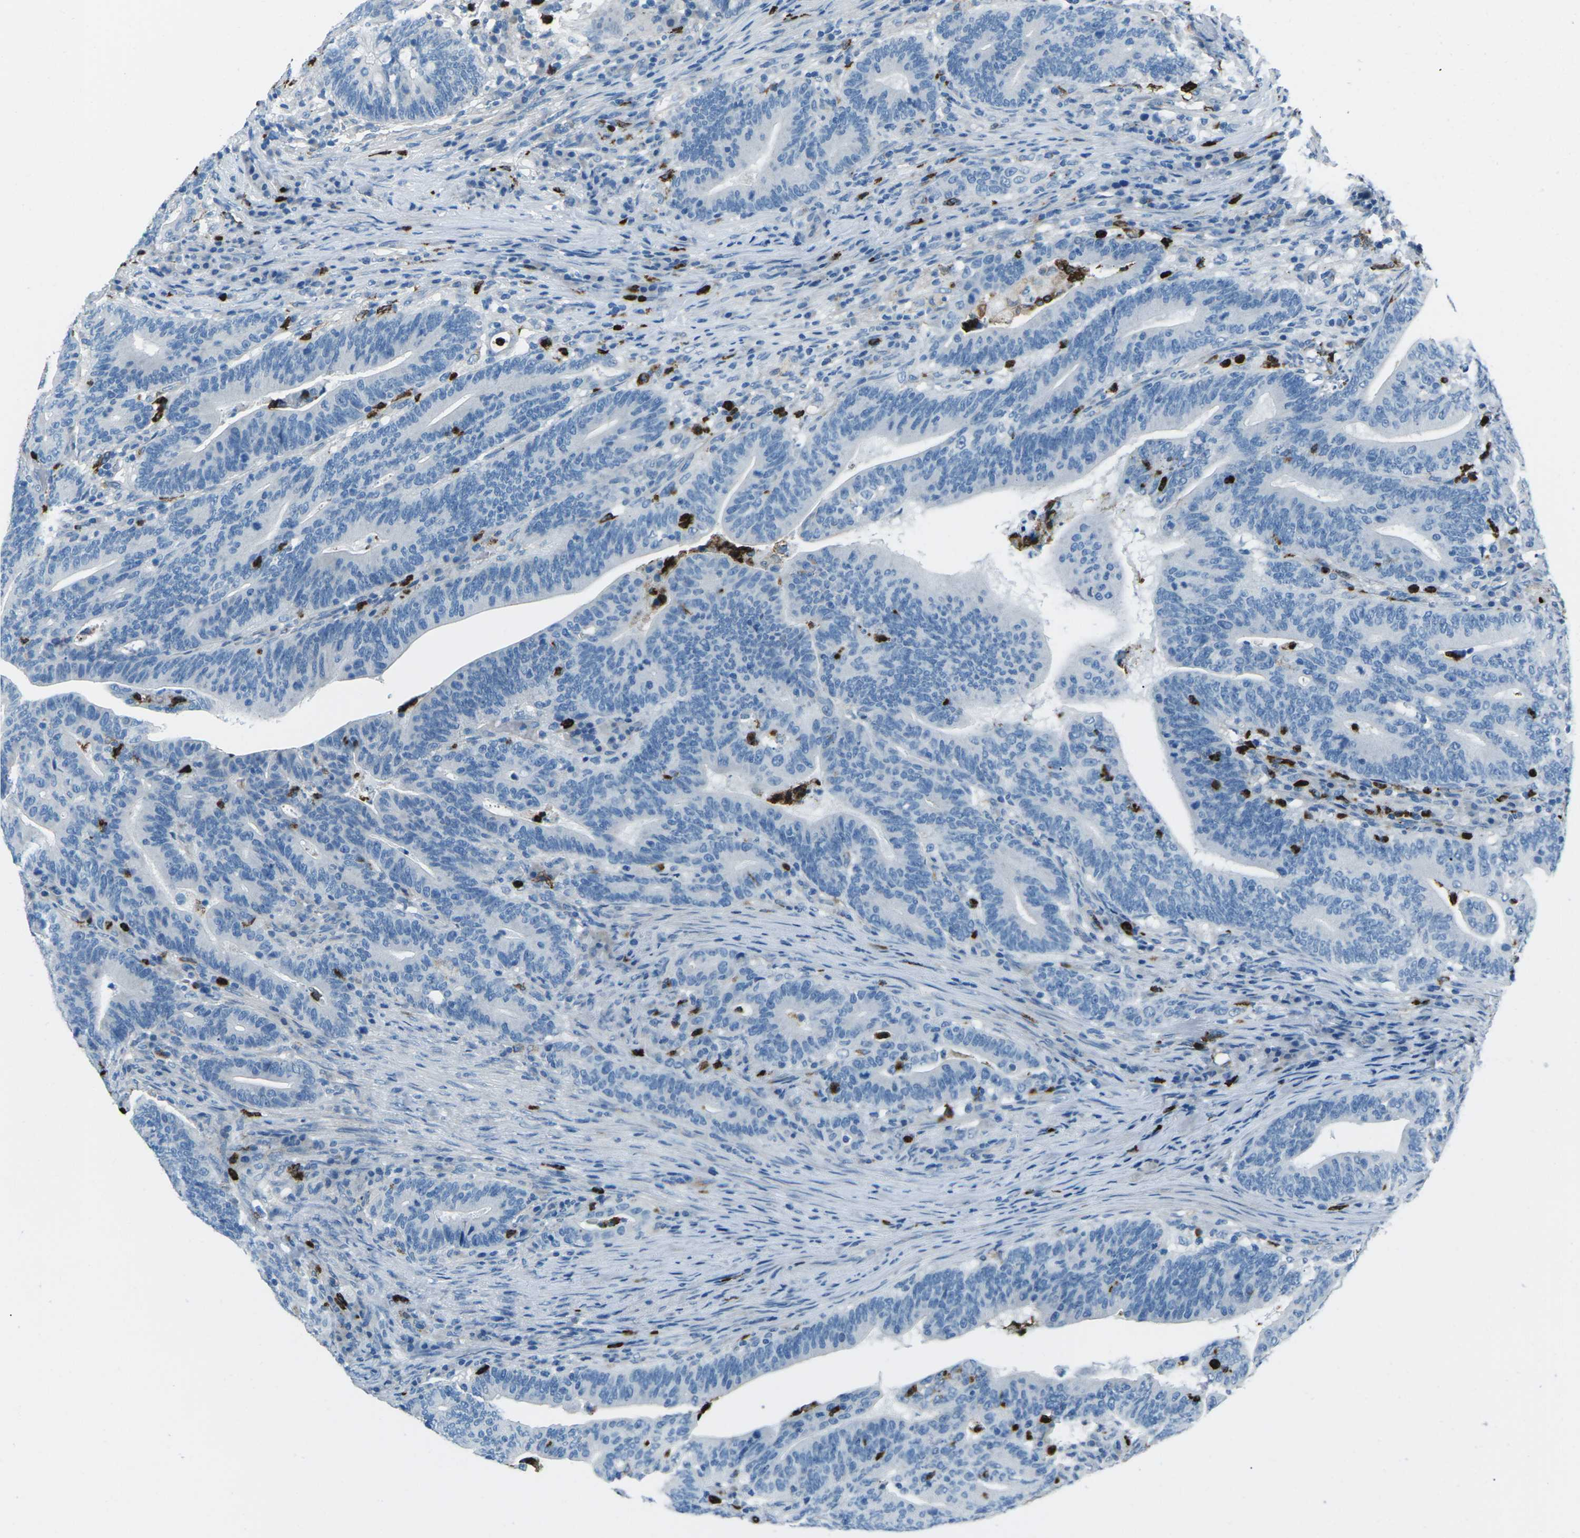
{"staining": {"intensity": "negative", "quantity": "none", "location": "none"}, "tissue": "colorectal cancer", "cell_type": "Tumor cells", "image_type": "cancer", "snomed": [{"axis": "morphology", "description": "Normal tissue, NOS"}, {"axis": "morphology", "description": "Adenocarcinoma, NOS"}, {"axis": "topography", "description": "Colon"}], "caption": "High power microscopy photomicrograph of an immunohistochemistry (IHC) image of colorectal cancer (adenocarcinoma), revealing no significant staining in tumor cells. (Immunohistochemistry, brightfield microscopy, high magnification).", "gene": "FCN1", "patient": {"sex": "female", "age": 66}}